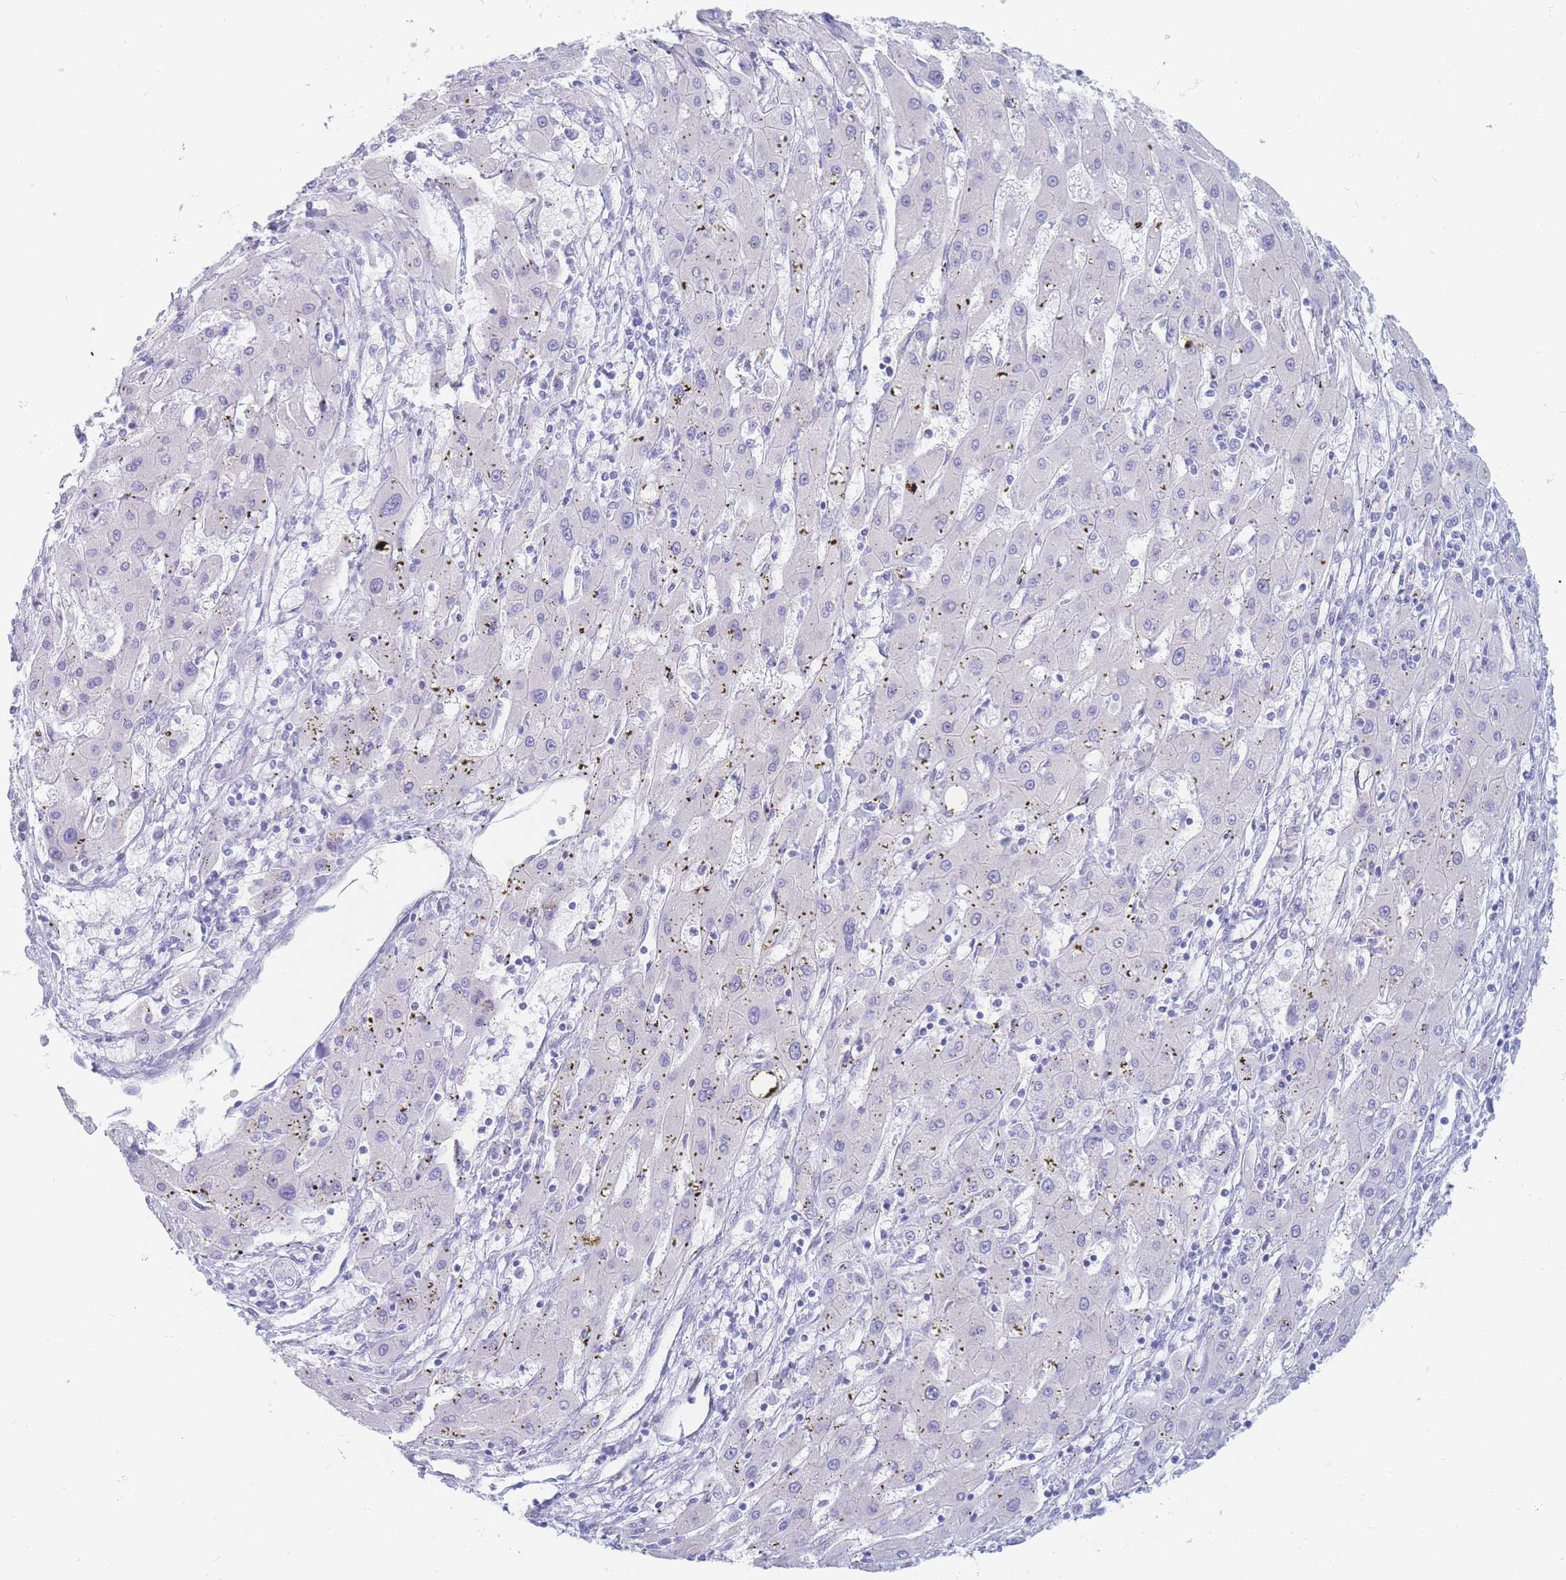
{"staining": {"intensity": "negative", "quantity": "none", "location": "none"}, "tissue": "liver cancer", "cell_type": "Tumor cells", "image_type": "cancer", "snomed": [{"axis": "morphology", "description": "Carcinoma, Hepatocellular, NOS"}, {"axis": "topography", "description": "Liver"}], "caption": "Tumor cells are negative for brown protein staining in liver hepatocellular carcinoma.", "gene": "PSMB5", "patient": {"sex": "male", "age": 72}}